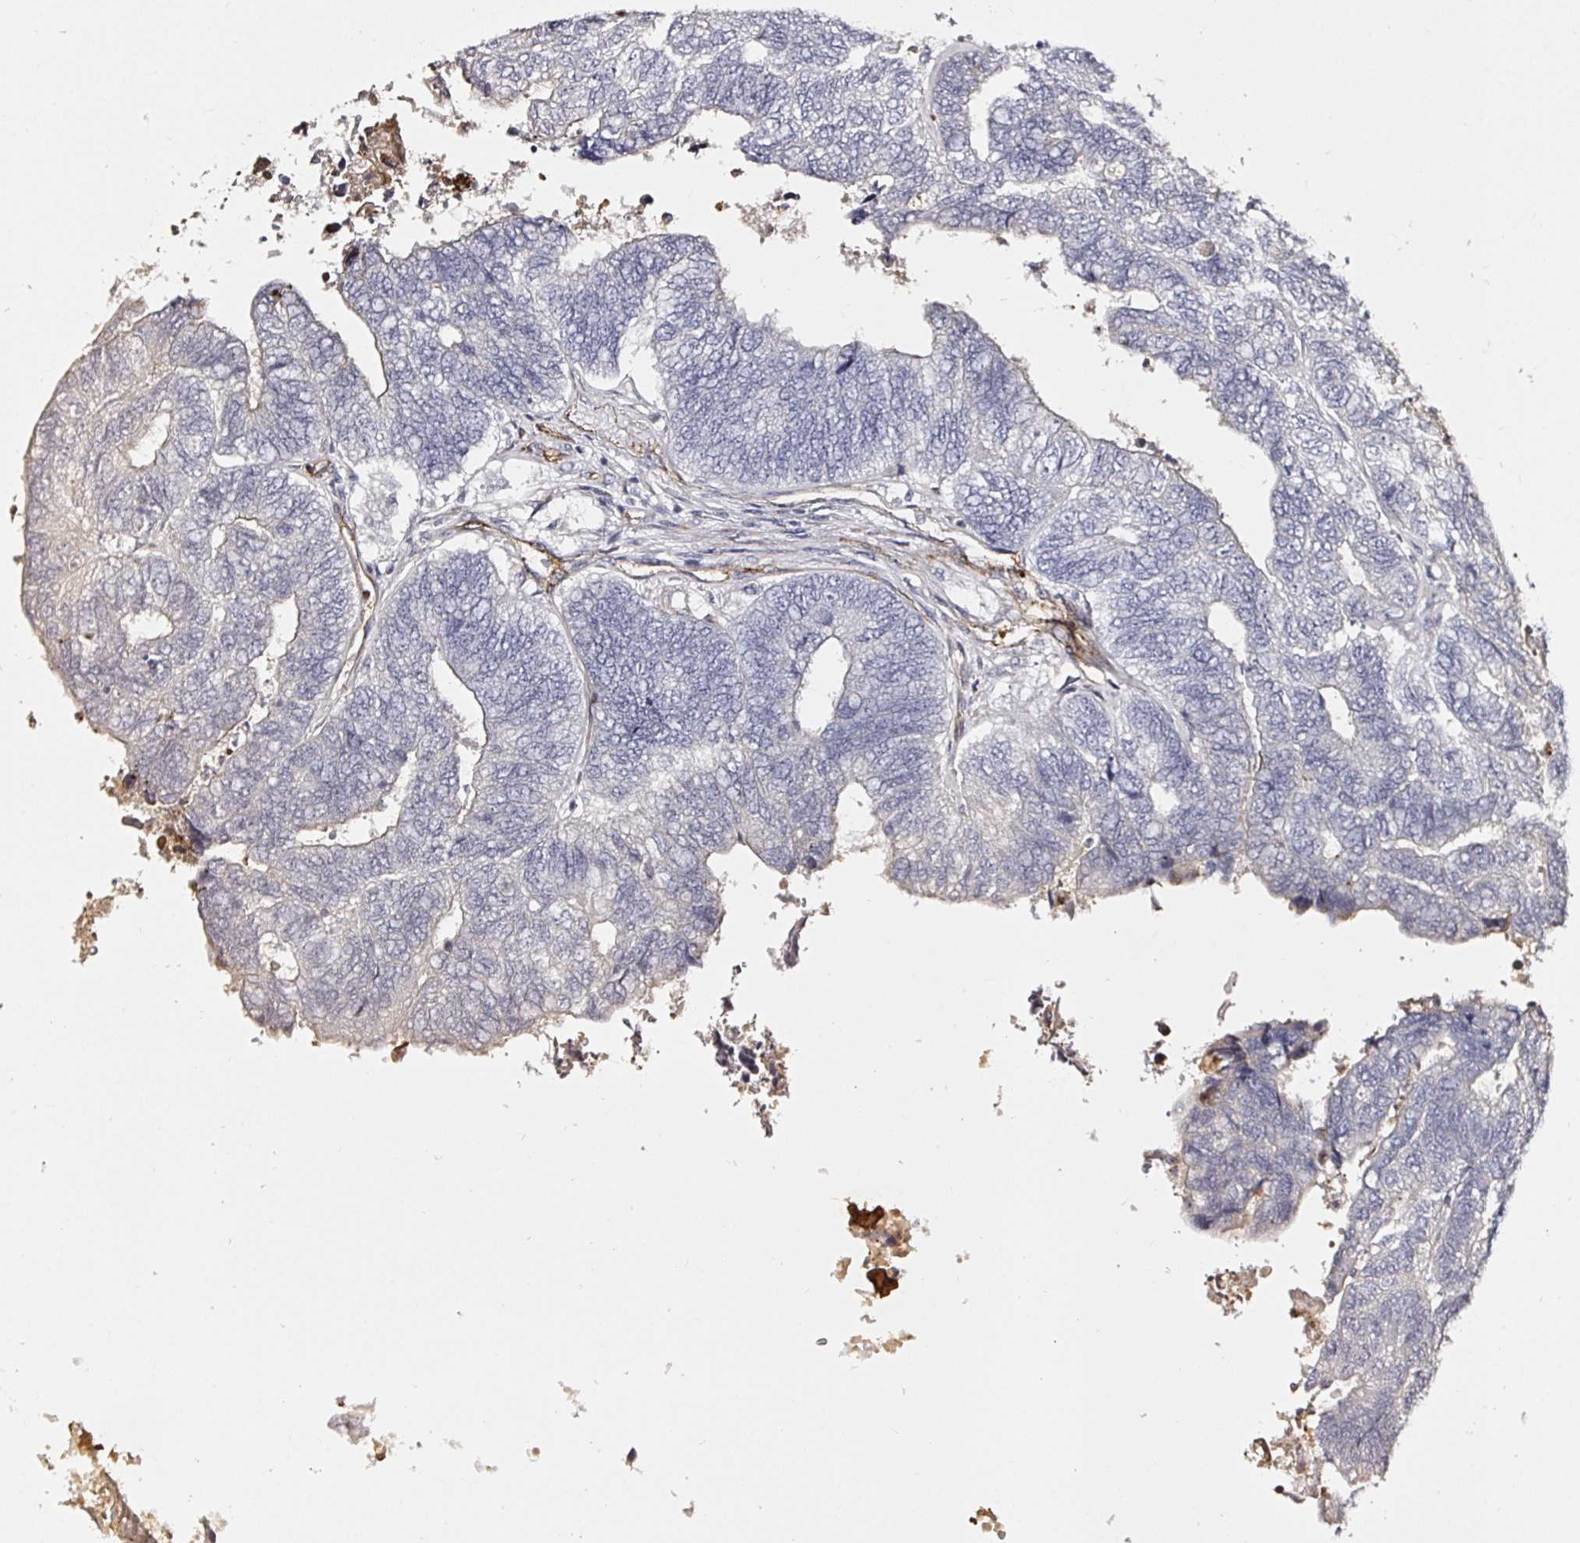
{"staining": {"intensity": "negative", "quantity": "none", "location": "none"}, "tissue": "colorectal cancer", "cell_type": "Tumor cells", "image_type": "cancer", "snomed": [{"axis": "morphology", "description": "Adenocarcinoma, NOS"}, {"axis": "topography", "description": "Colon"}], "caption": "Immunohistochemistry photomicrograph of neoplastic tissue: human colorectal cancer (adenocarcinoma) stained with DAB exhibits no significant protein positivity in tumor cells. (Brightfield microscopy of DAB immunohistochemistry at high magnification).", "gene": "ACSBG2", "patient": {"sex": "female", "age": 67}}